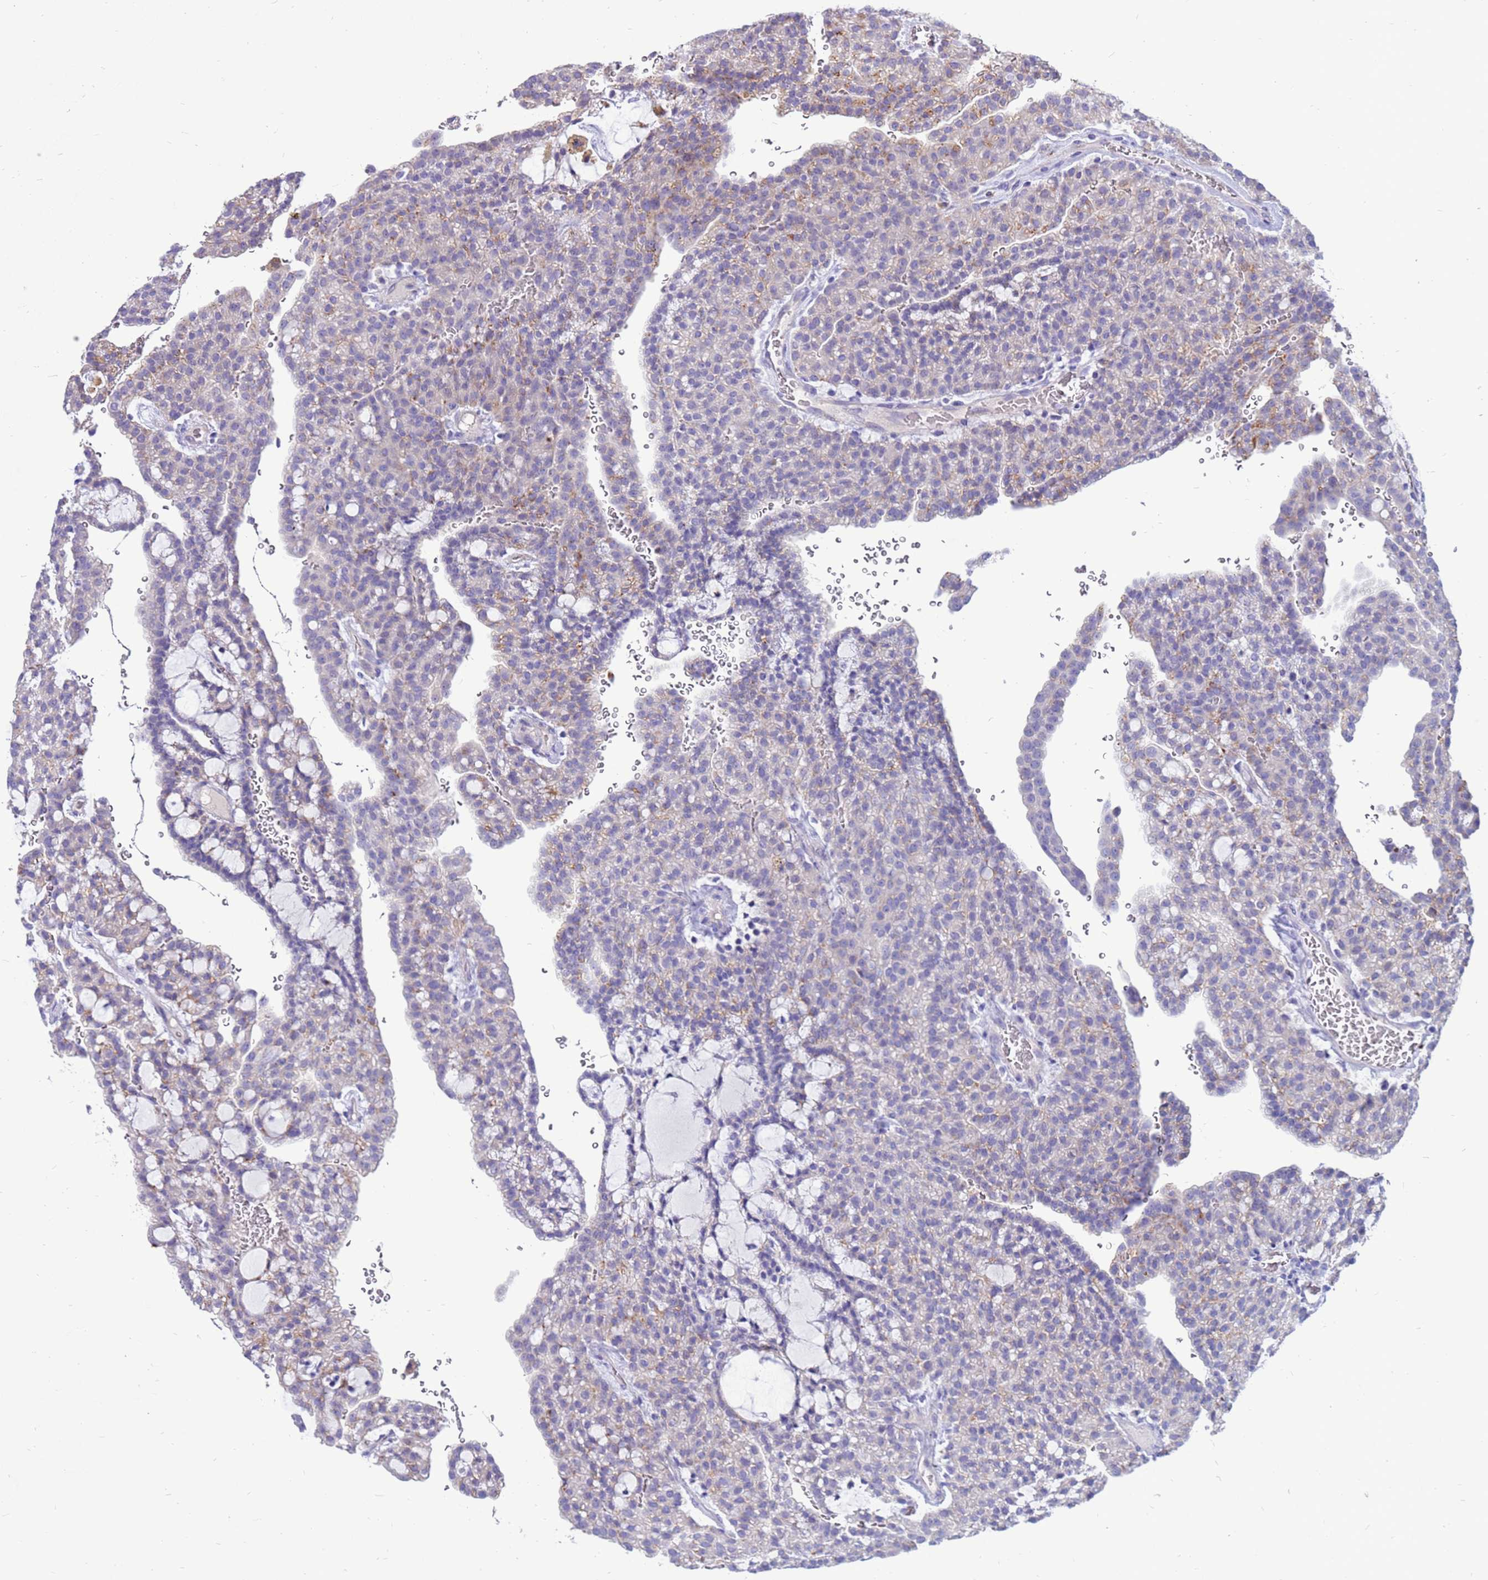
{"staining": {"intensity": "moderate", "quantity": "<25%", "location": "cytoplasmic/membranous"}, "tissue": "renal cancer", "cell_type": "Tumor cells", "image_type": "cancer", "snomed": [{"axis": "morphology", "description": "Adenocarcinoma, NOS"}, {"axis": "topography", "description": "Kidney"}], "caption": "IHC (DAB (3,3'-diaminobenzidine)) staining of adenocarcinoma (renal) demonstrates moderate cytoplasmic/membranous protein positivity in about <25% of tumor cells.", "gene": "PDE10A", "patient": {"sex": "male", "age": 63}}